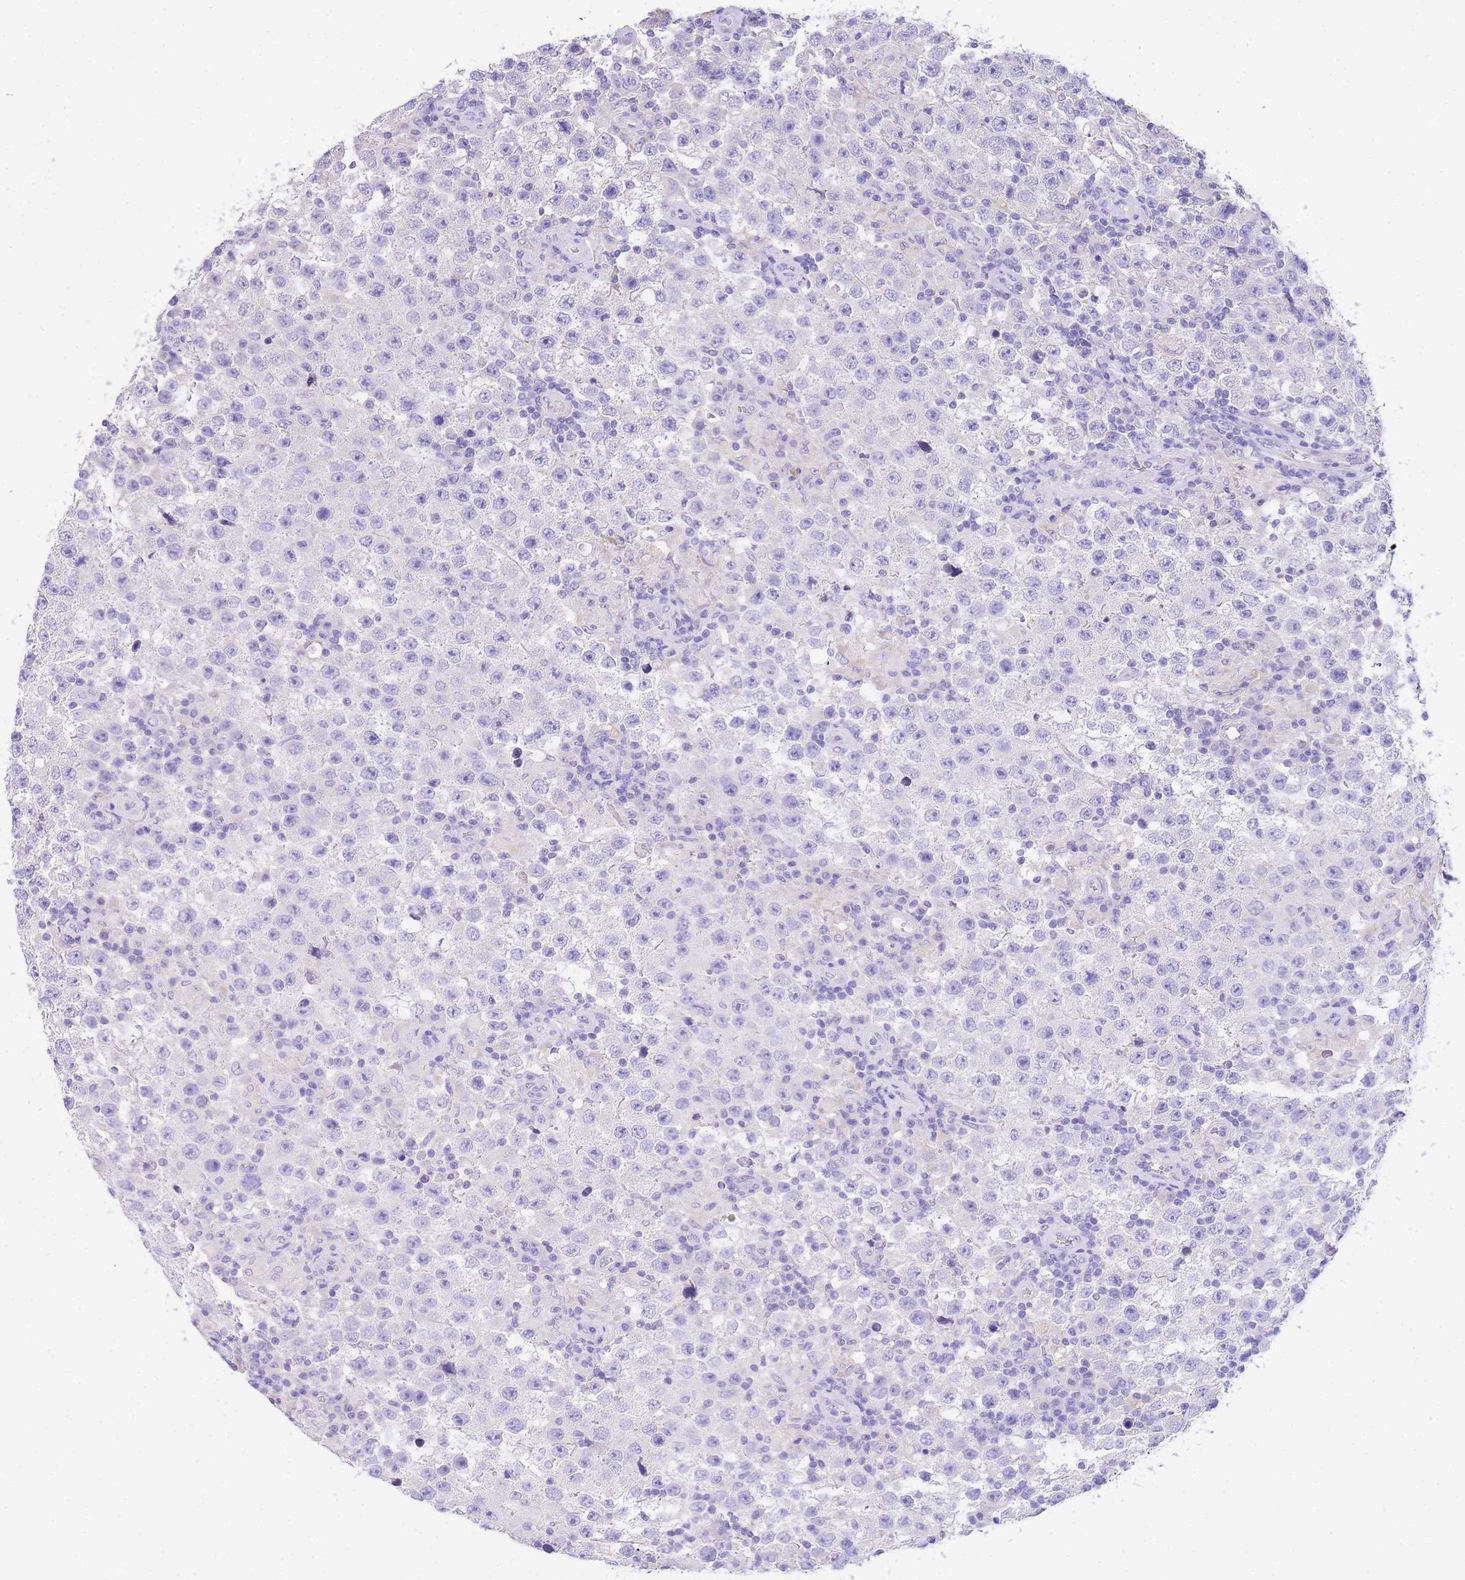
{"staining": {"intensity": "negative", "quantity": "none", "location": "none"}, "tissue": "testis cancer", "cell_type": "Tumor cells", "image_type": "cancer", "snomed": [{"axis": "morphology", "description": "Normal tissue, NOS"}, {"axis": "morphology", "description": "Urothelial carcinoma, High grade"}, {"axis": "morphology", "description": "Seminoma, NOS"}, {"axis": "morphology", "description": "Carcinoma, Embryonal, NOS"}, {"axis": "topography", "description": "Urinary bladder"}, {"axis": "topography", "description": "Testis"}], "caption": "Image shows no significant protein staining in tumor cells of testis cancer.", "gene": "EPN2", "patient": {"sex": "male", "age": 41}}